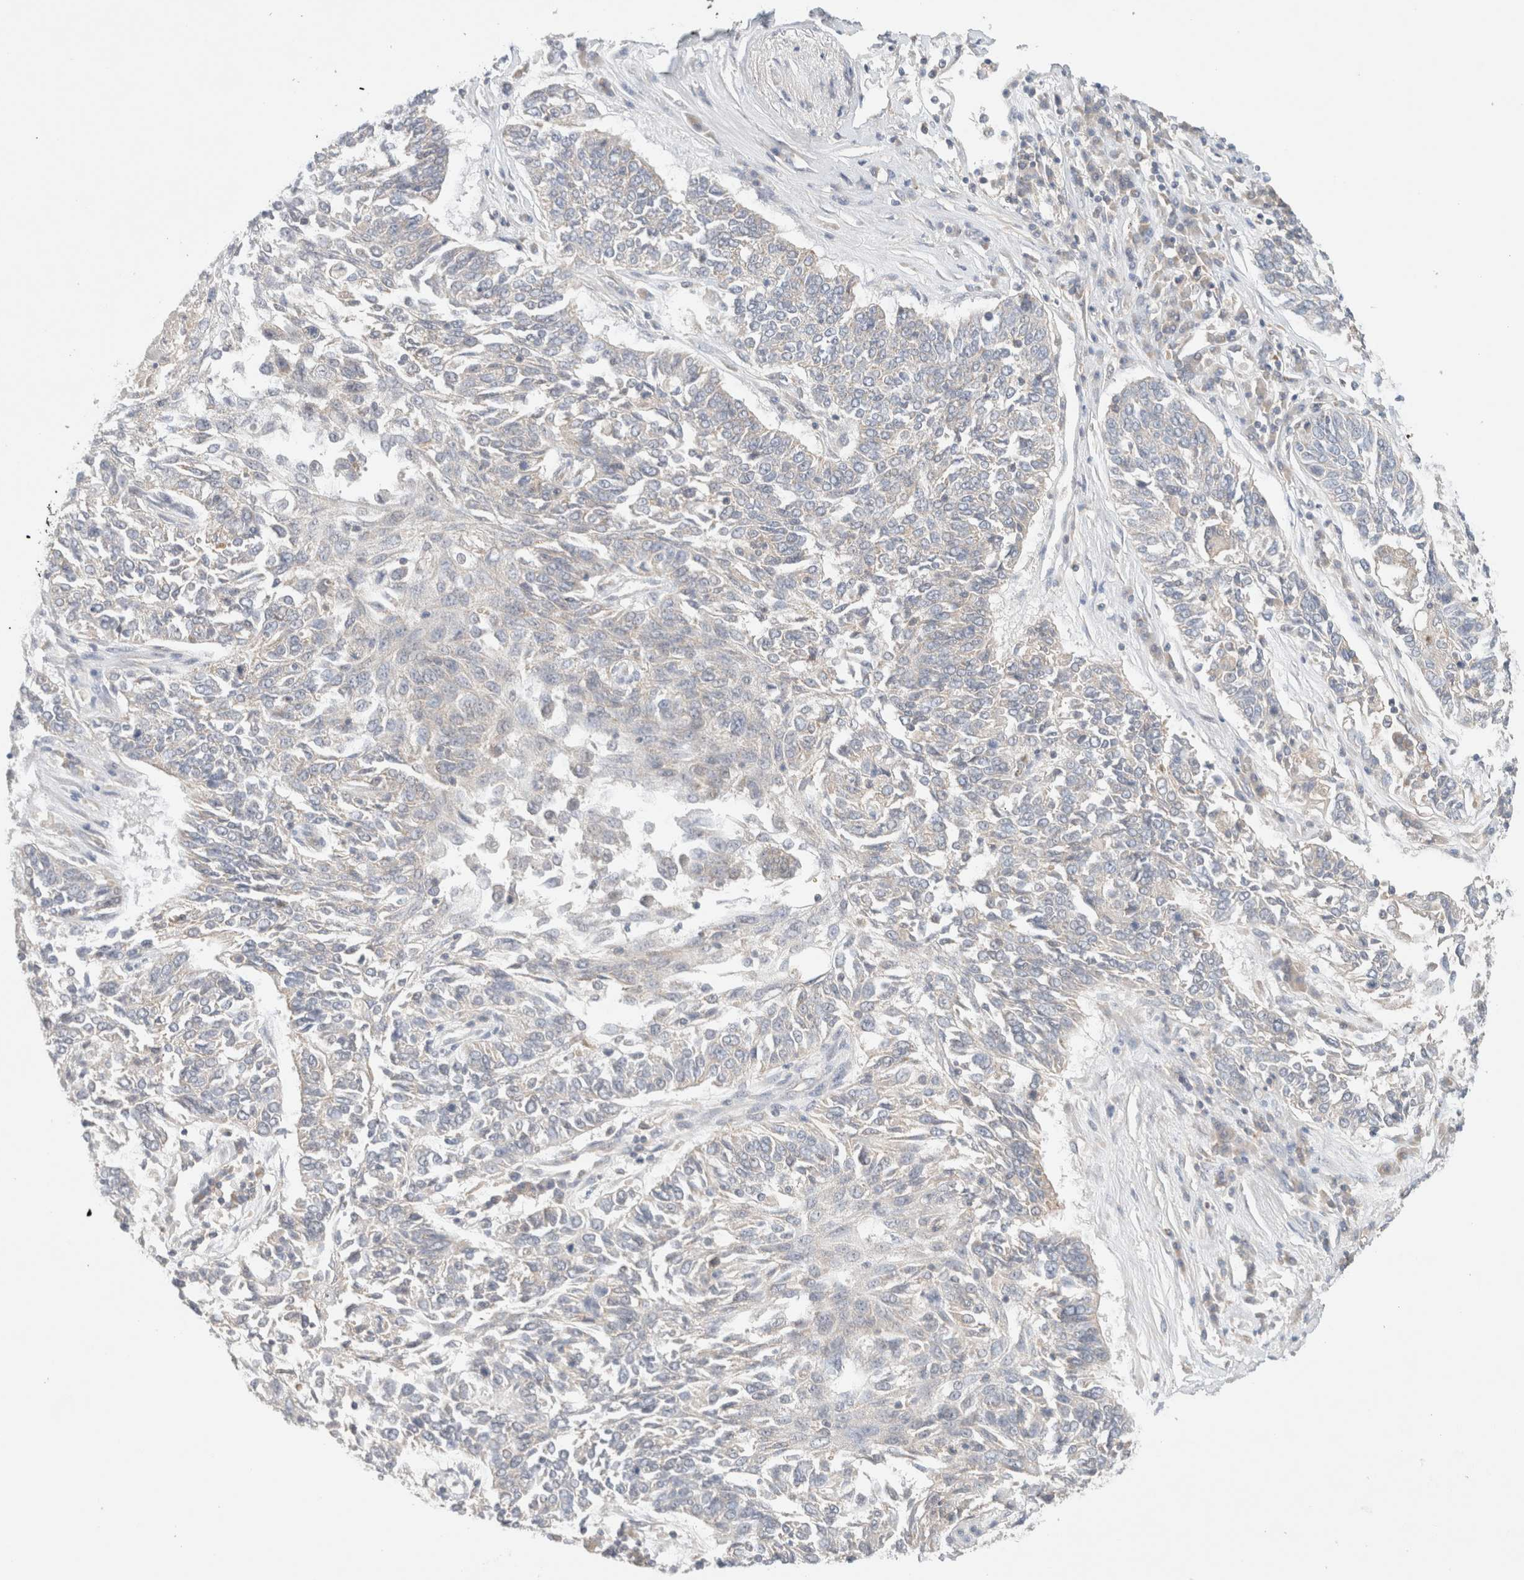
{"staining": {"intensity": "negative", "quantity": "none", "location": "none"}, "tissue": "lung cancer", "cell_type": "Tumor cells", "image_type": "cancer", "snomed": [{"axis": "morphology", "description": "Normal tissue, NOS"}, {"axis": "morphology", "description": "Squamous cell carcinoma, NOS"}, {"axis": "topography", "description": "Cartilage tissue"}, {"axis": "topography", "description": "Bronchus"}, {"axis": "topography", "description": "Lung"}], "caption": "Histopathology image shows no significant protein positivity in tumor cells of lung squamous cell carcinoma.", "gene": "MRM3", "patient": {"sex": "female", "age": 49}}